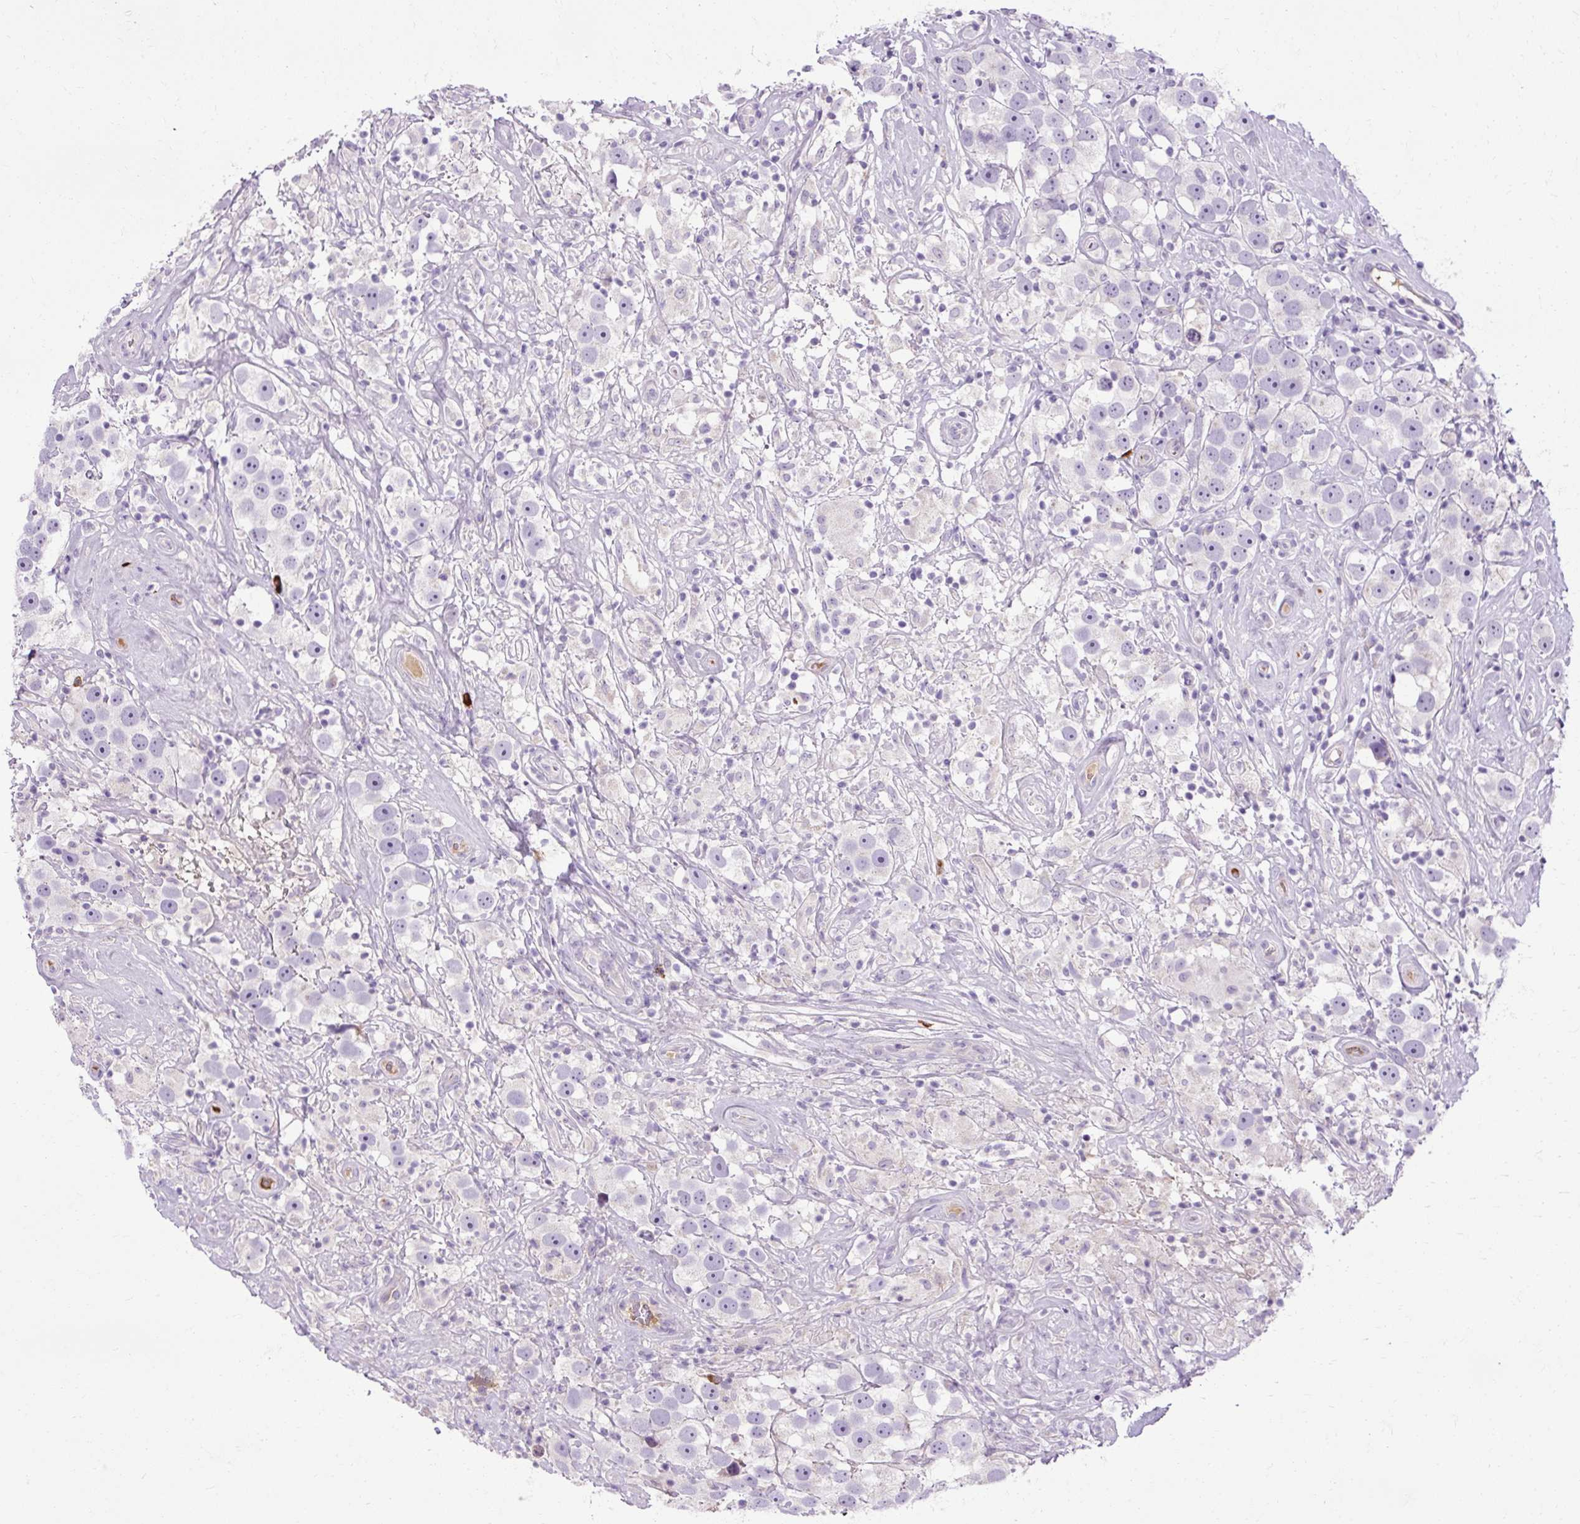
{"staining": {"intensity": "negative", "quantity": "none", "location": "none"}, "tissue": "testis cancer", "cell_type": "Tumor cells", "image_type": "cancer", "snomed": [{"axis": "morphology", "description": "Seminoma, NOS"}, {"axis": "topography", "description": "Testis"}], "caption": "High power microscopy histopathology image of an immunohistochemistry (IHC) image of testis cancer (seminoma), revealing no significant staining in tumor cells.", "gene": "ARRDC2", "patient": {"sex": "male", "age": 49}}